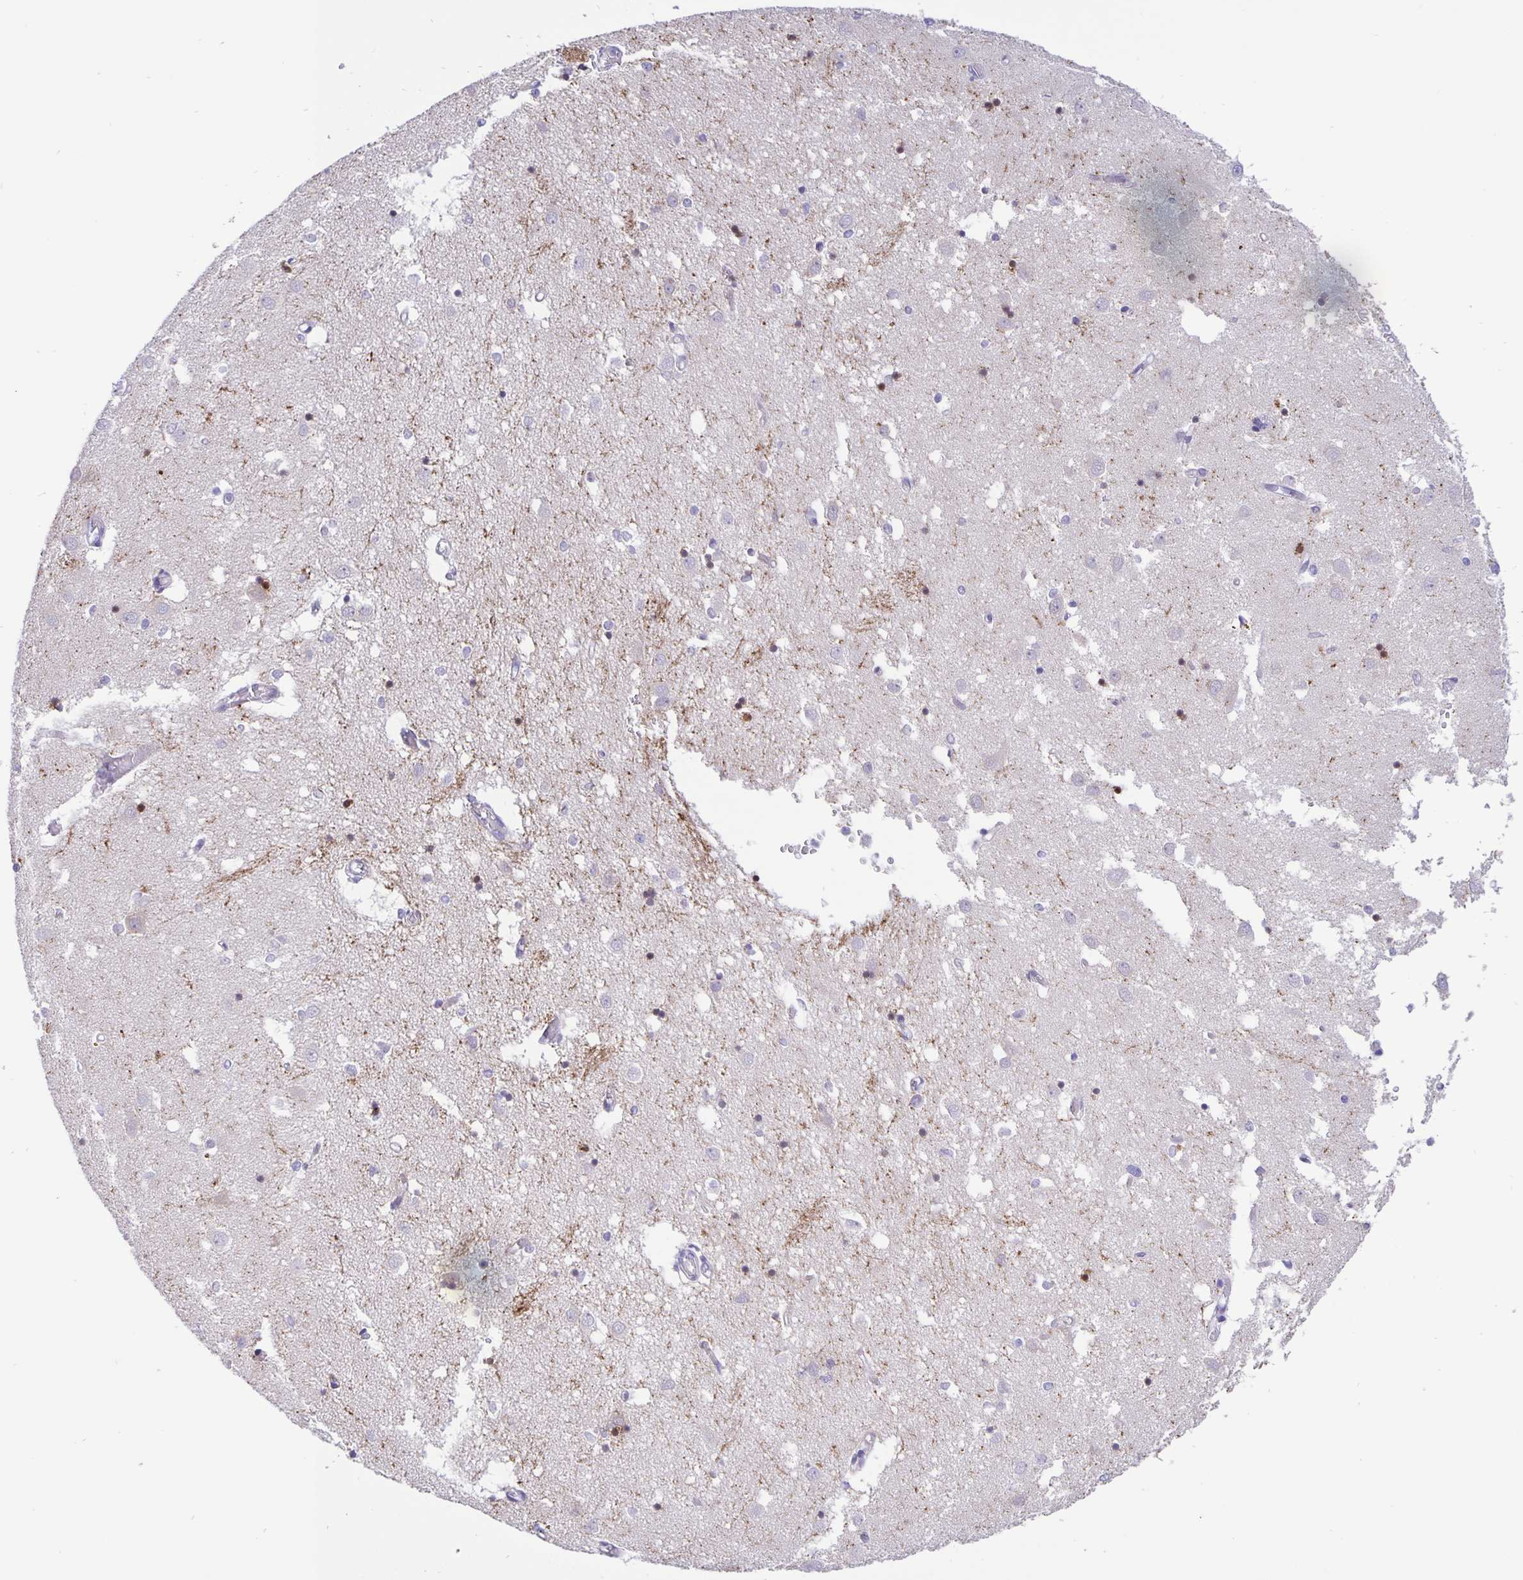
{"staining": {"intensity": "strong", "quantity": "<25%", "location": "nuclear"}, "tissue": "caudate", "cell_type": "Glial cells", "image_type": "normal", "snomed": [{"axis": "morphology", "description": "Normal tissue, NOS"}, {"axis": "topography", "description": "Lateral ventricle wall"}], "caption": "Strong nuclear protein expression is identified in approximately <25% of glial cells in caudate. The staining was performed using DAB (3,3'-diaminobenzidine) to visualize the protein expression in brown, while the nuclei were stained in blue with hematoxylin (Magnification: 20x).", "gene": "ERMN", "patient": {"sex": "male", "age": 70}}